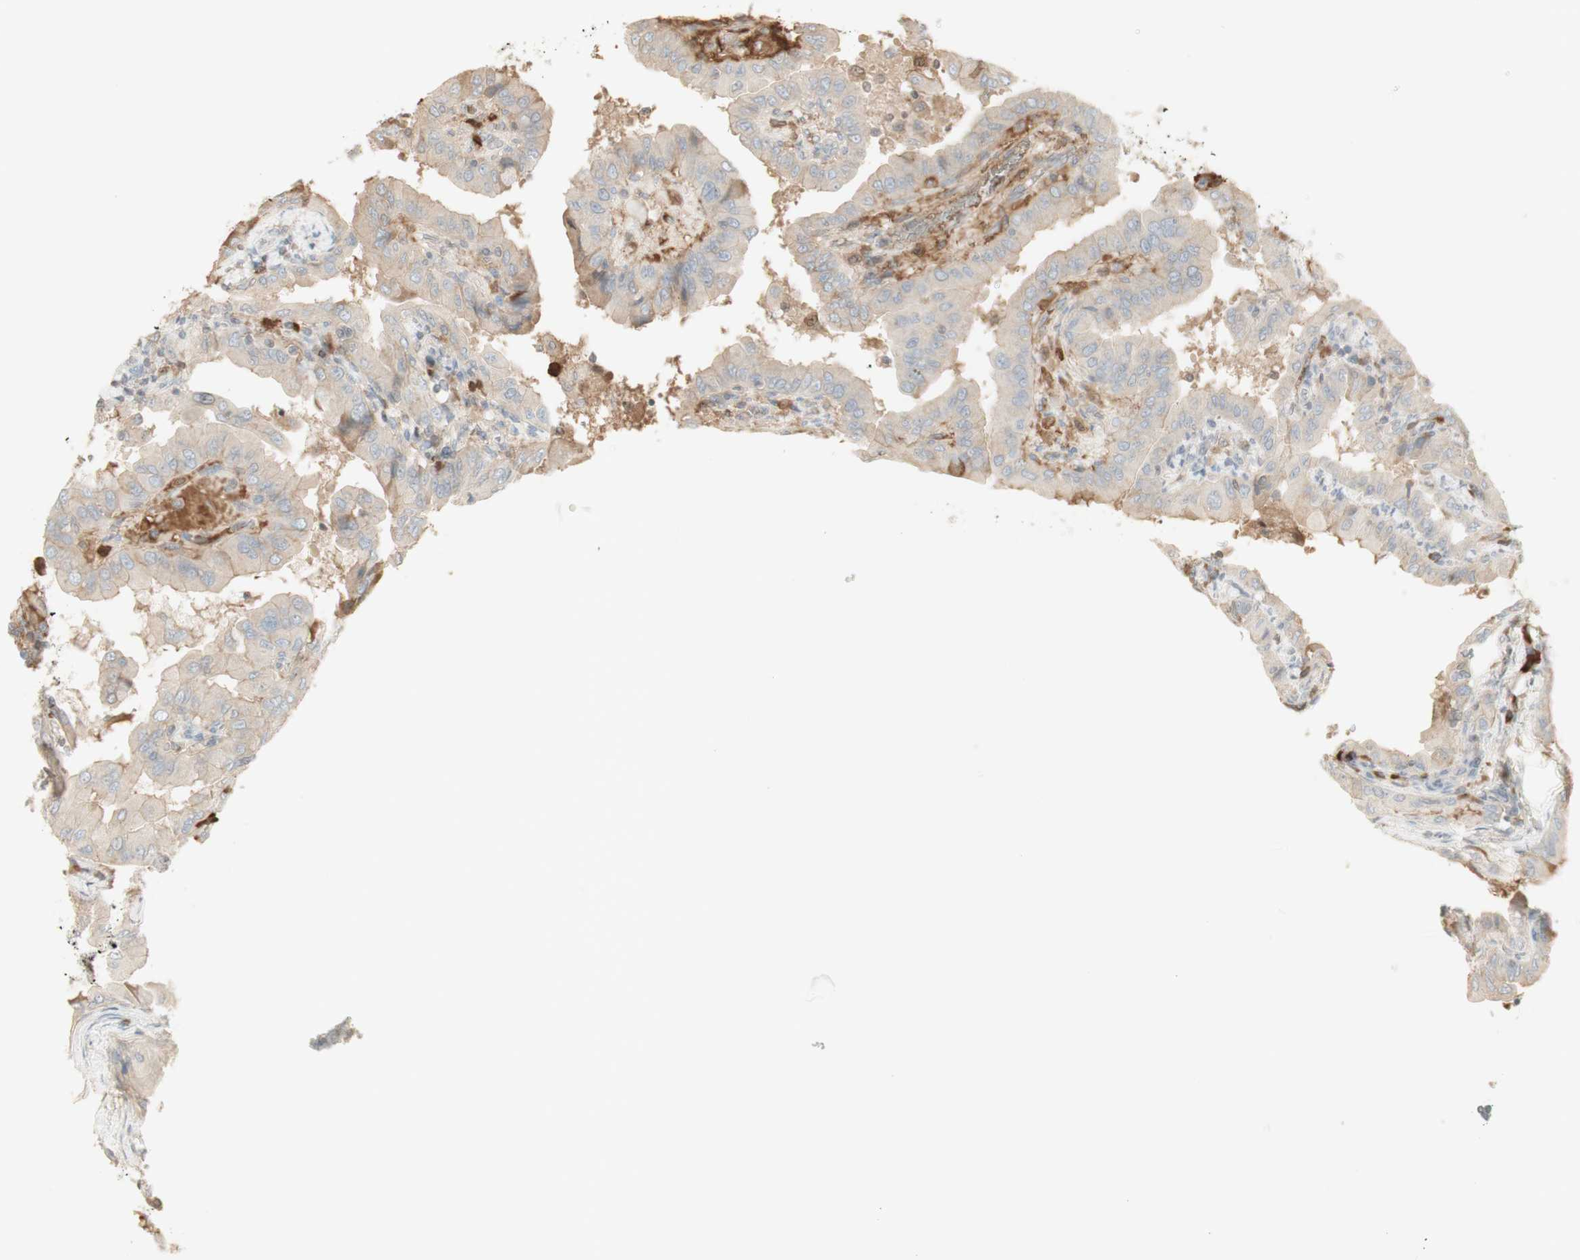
{"staining": {"intensity": "weak", "quantity": "25%-75%", "location": "cytoplasmic/membranous"}, "tissue": "thyroid cancer", "cell_type": "Tumor cells", "image_type": "cancer", "snomed": [{"axis": "morphology", "description": "Papillary adenocarcinoma, NOS"}, {"axis": "topography", "description": "Thyroid gland"}], "caption": "High-power microscopy captured an immunohistochemistry image of thyroid cancer, revealing weak cytoplasmic/membranous staining in approximately 25%-75% of tumor cells. The staining is performed using DAB (3,3'-diaminobenzidine) brown chromogen to label protein expression. The nuclei are counter-stained blue using hematoxylin.", "gene": "NID1", "patient": {"sex": "male", "age": 33}}